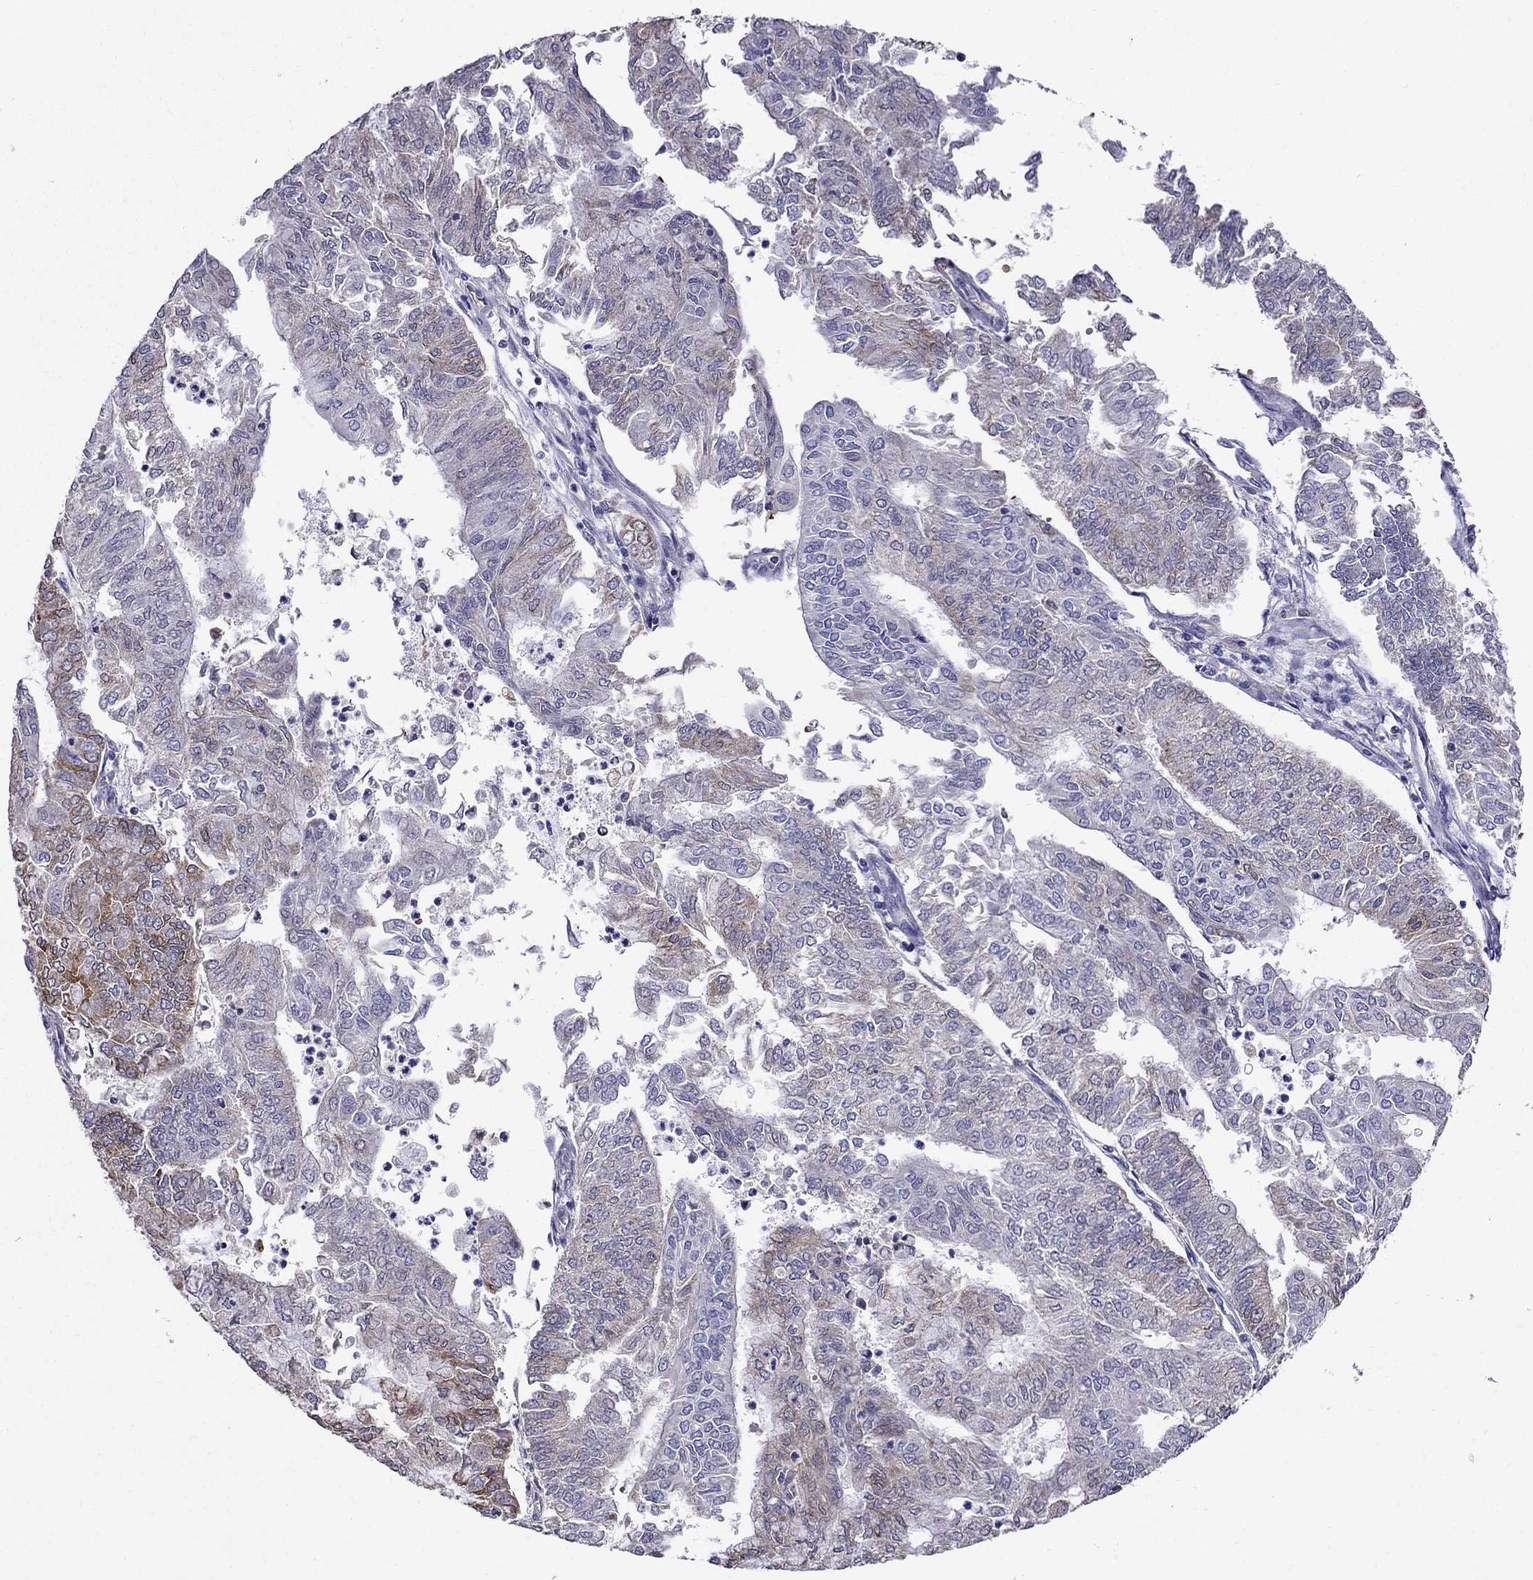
{"staining": {"intensity": "moderate", "quantity": "<25%", "location": "cytoplasmic/membranous"}, "tissue": "endometrial cancer", "cell_type": "Tumor cells", "image_type": "cancer", "snomed": [{"axis": "morphology", "description": "Adenocarcinoma, NOS"}, {"axis": "topography", "description": "Endometrium"}], "caption": "Immunohistochemistry (IHC) micrograph of endometrial cancer (adenocarcinoma) stained for a protein (brown), which reveals low levels of moderate cytoplasmic/membranous positivity in about <25% of tumor cells.", "gene": "ADAM28", "patient": {"sex": "female", "age": 59}}